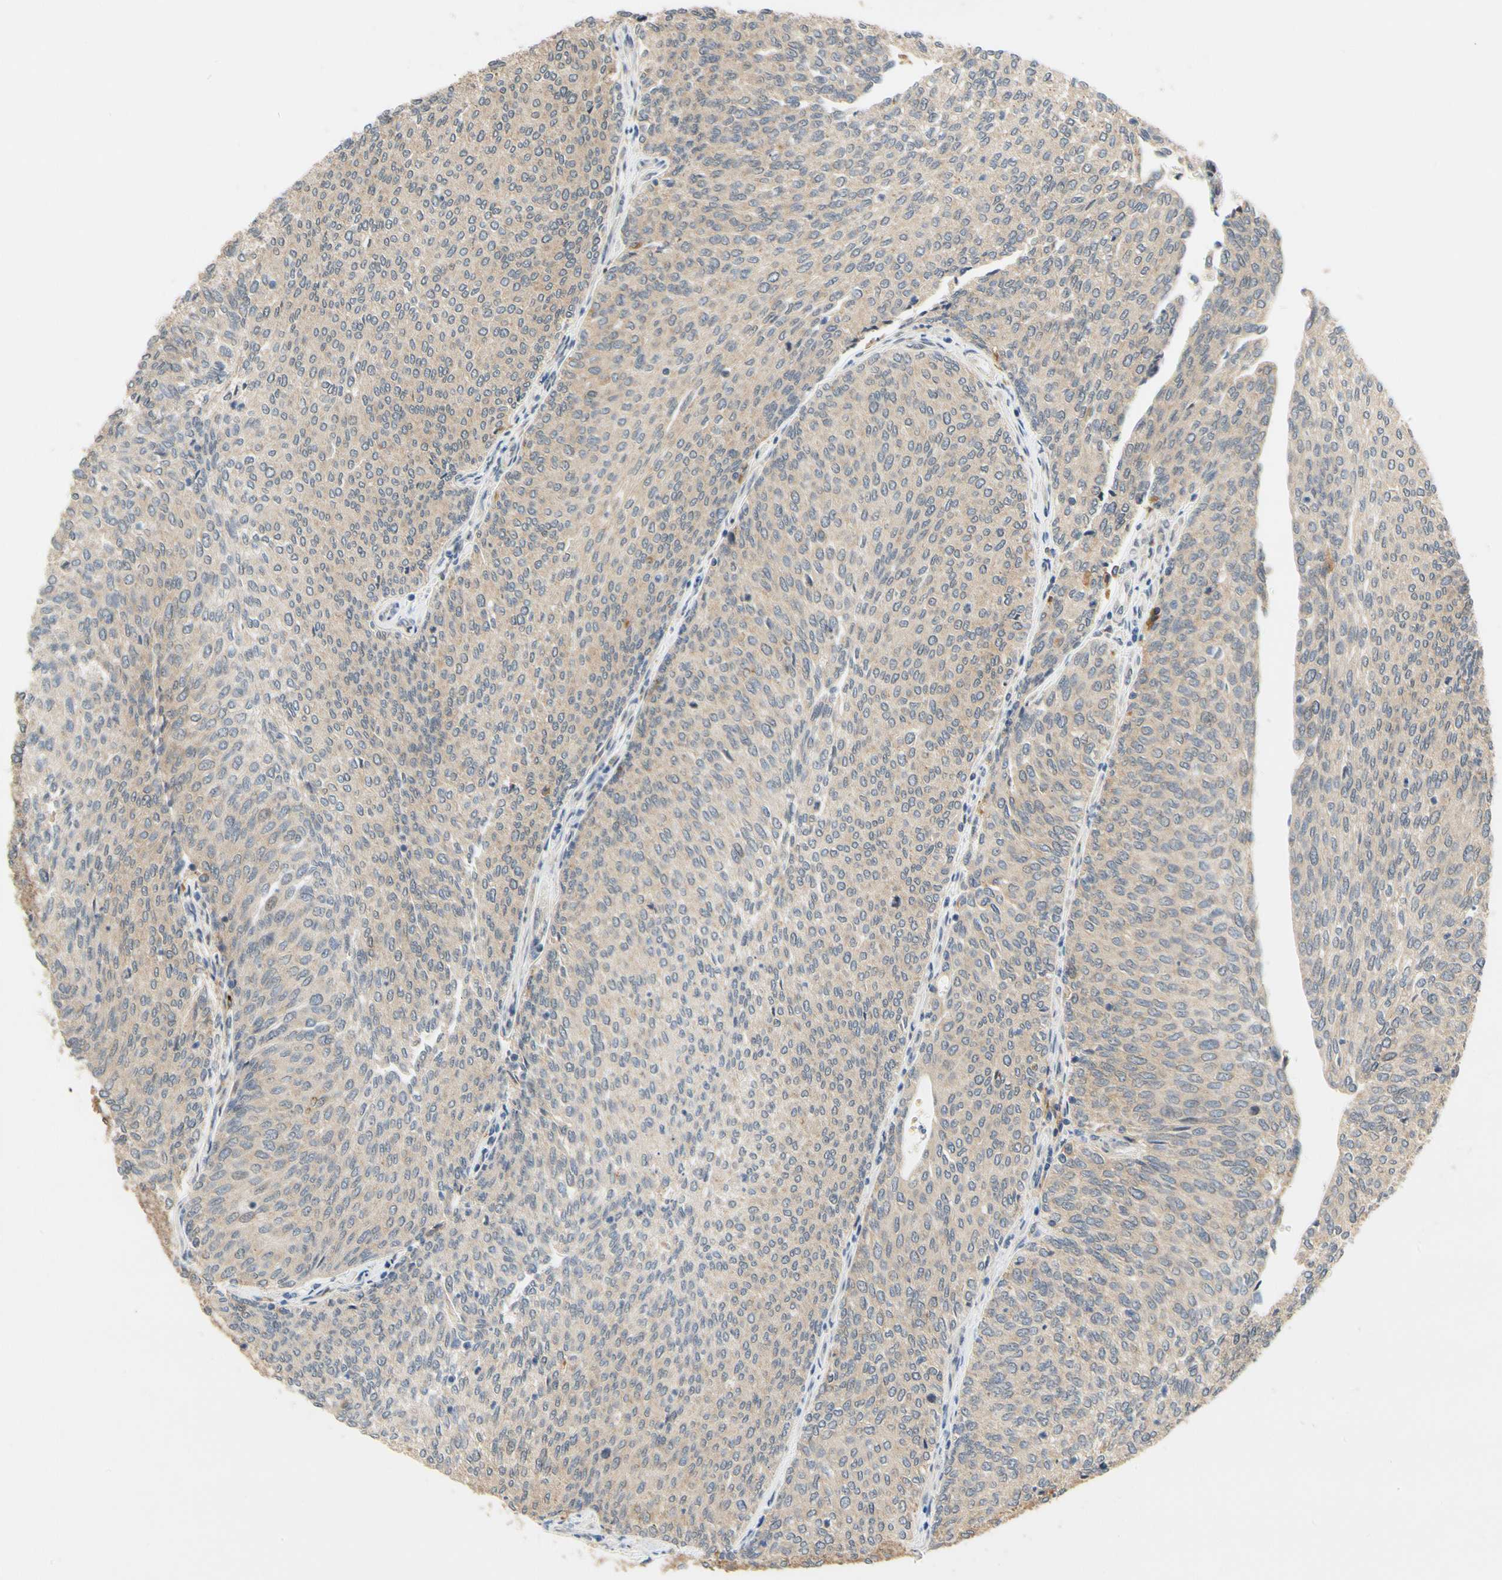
{"staining": {"intensity": "weak", "quantity": "25%-75%", "location": "cytoplasmic/membranous"}, "tissue": "urothelial cancer", "cell_type": "Tumor cells", "image_type": "cancer", "snomed": [{"axis": "morphology", "description": "Urothelial carcinoma, Low grade"}, {"axis": "topography", "description": "Urinary bladder"}], "caption": "Protein expression analysis of human urothelial carcinoma (low-grade) reveals weak cytoplasmic/membranous staining in approximately 25%-75% of tumor cells.", "gene": "ANKHD1", "patient": {"sex": "female", "age": 79}}